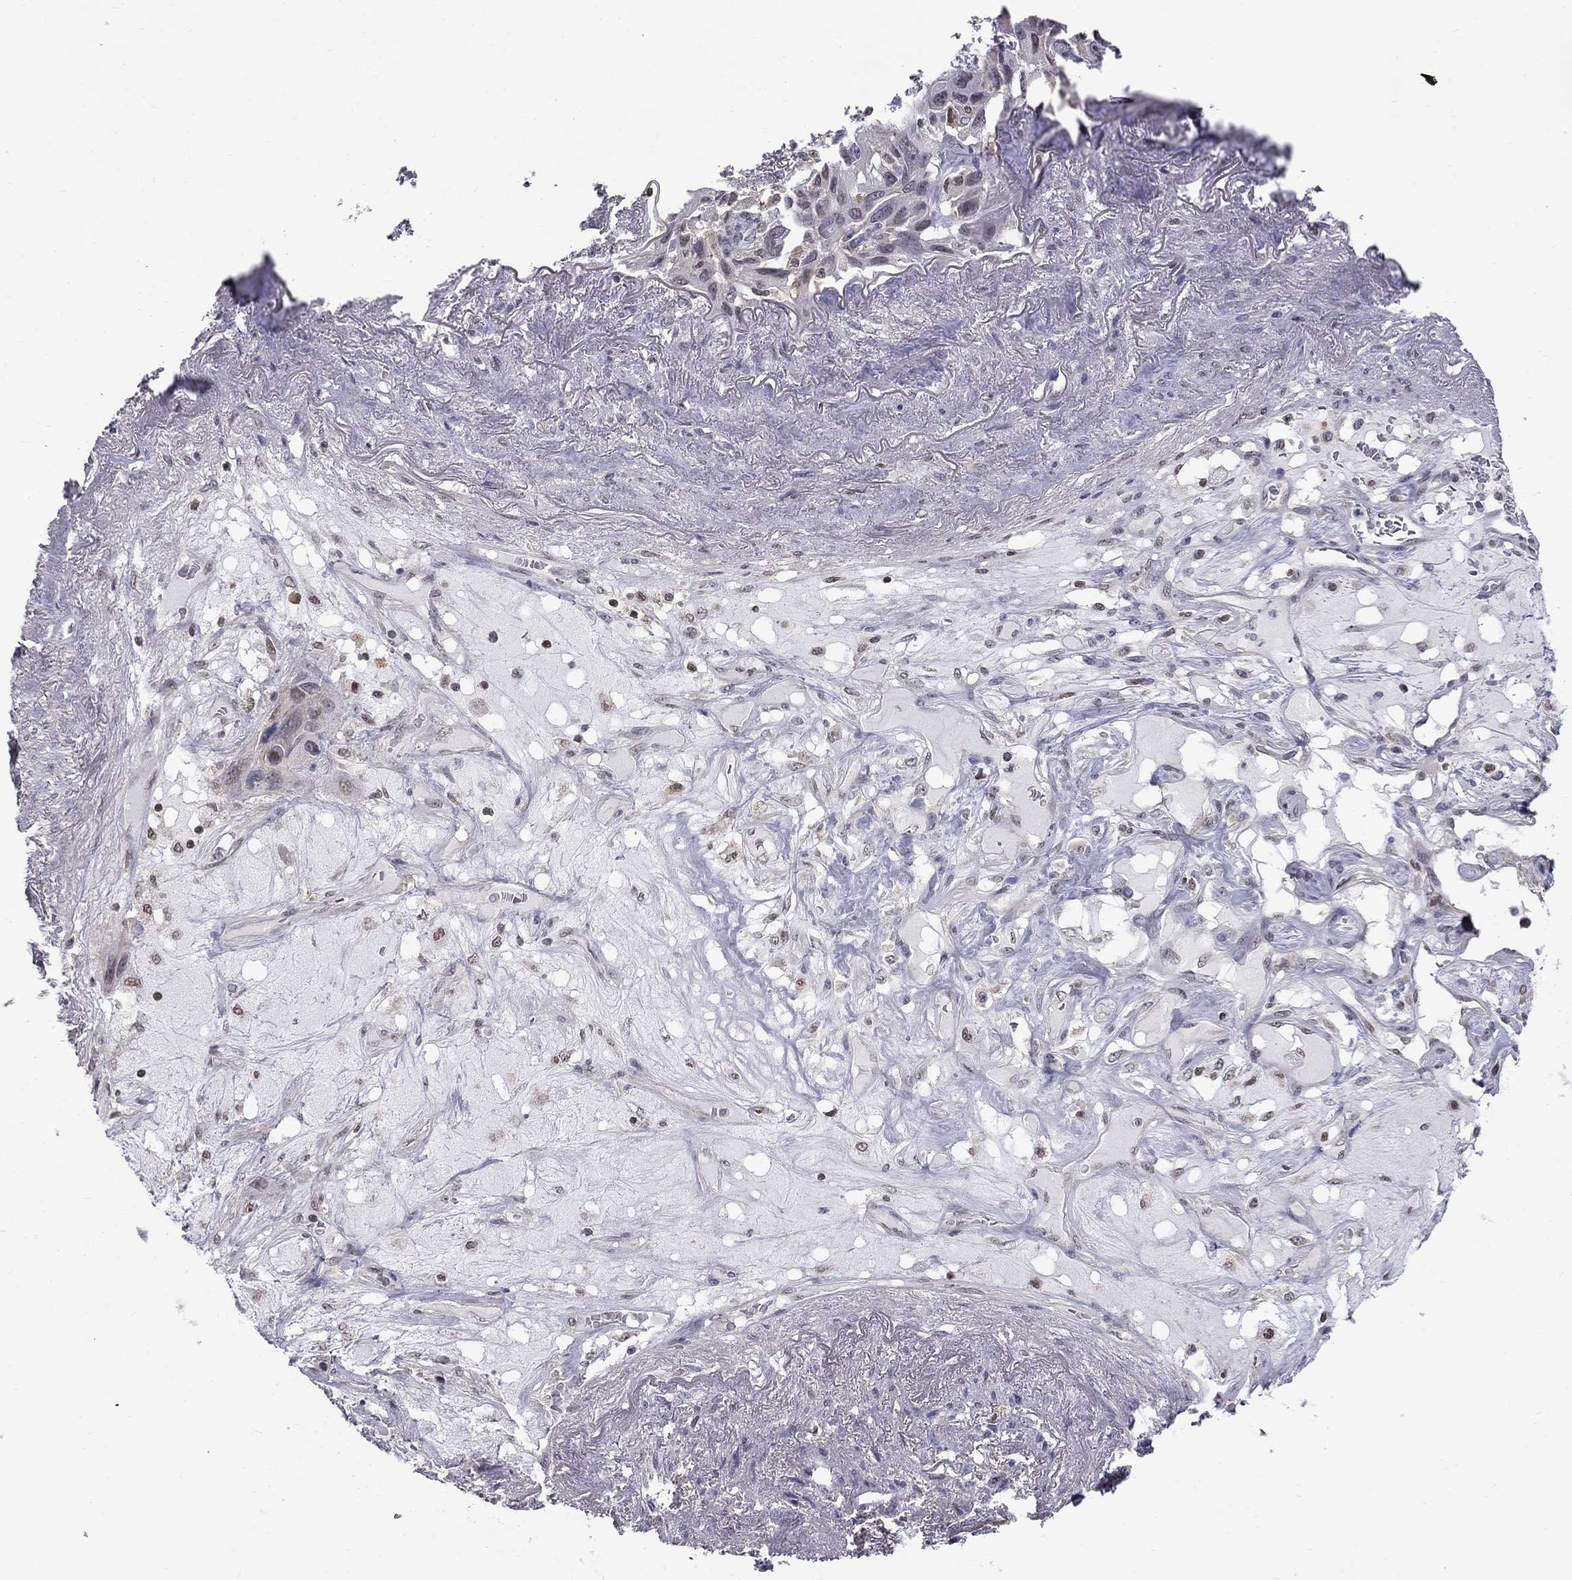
{"staining": {"intensity": "negative", "quantity": "none", "location": "none"}, "tissue": "lung cancer", "cell_type": "Tumor cells", "image_type": "cancer", "snomed": [{"axis": "morphology", "description": "Squamous cell carcinoma, NOS"}, {"axis": "topography", "description": "Lung"}], "caption": "This is an immunohistochemistry (IHC) micrograph of human squamous cell carcinoma (lung). There is no positivity in tumor cells.", "gene": "RFWD3", "patient": {"sex": "female", "age": 70}}